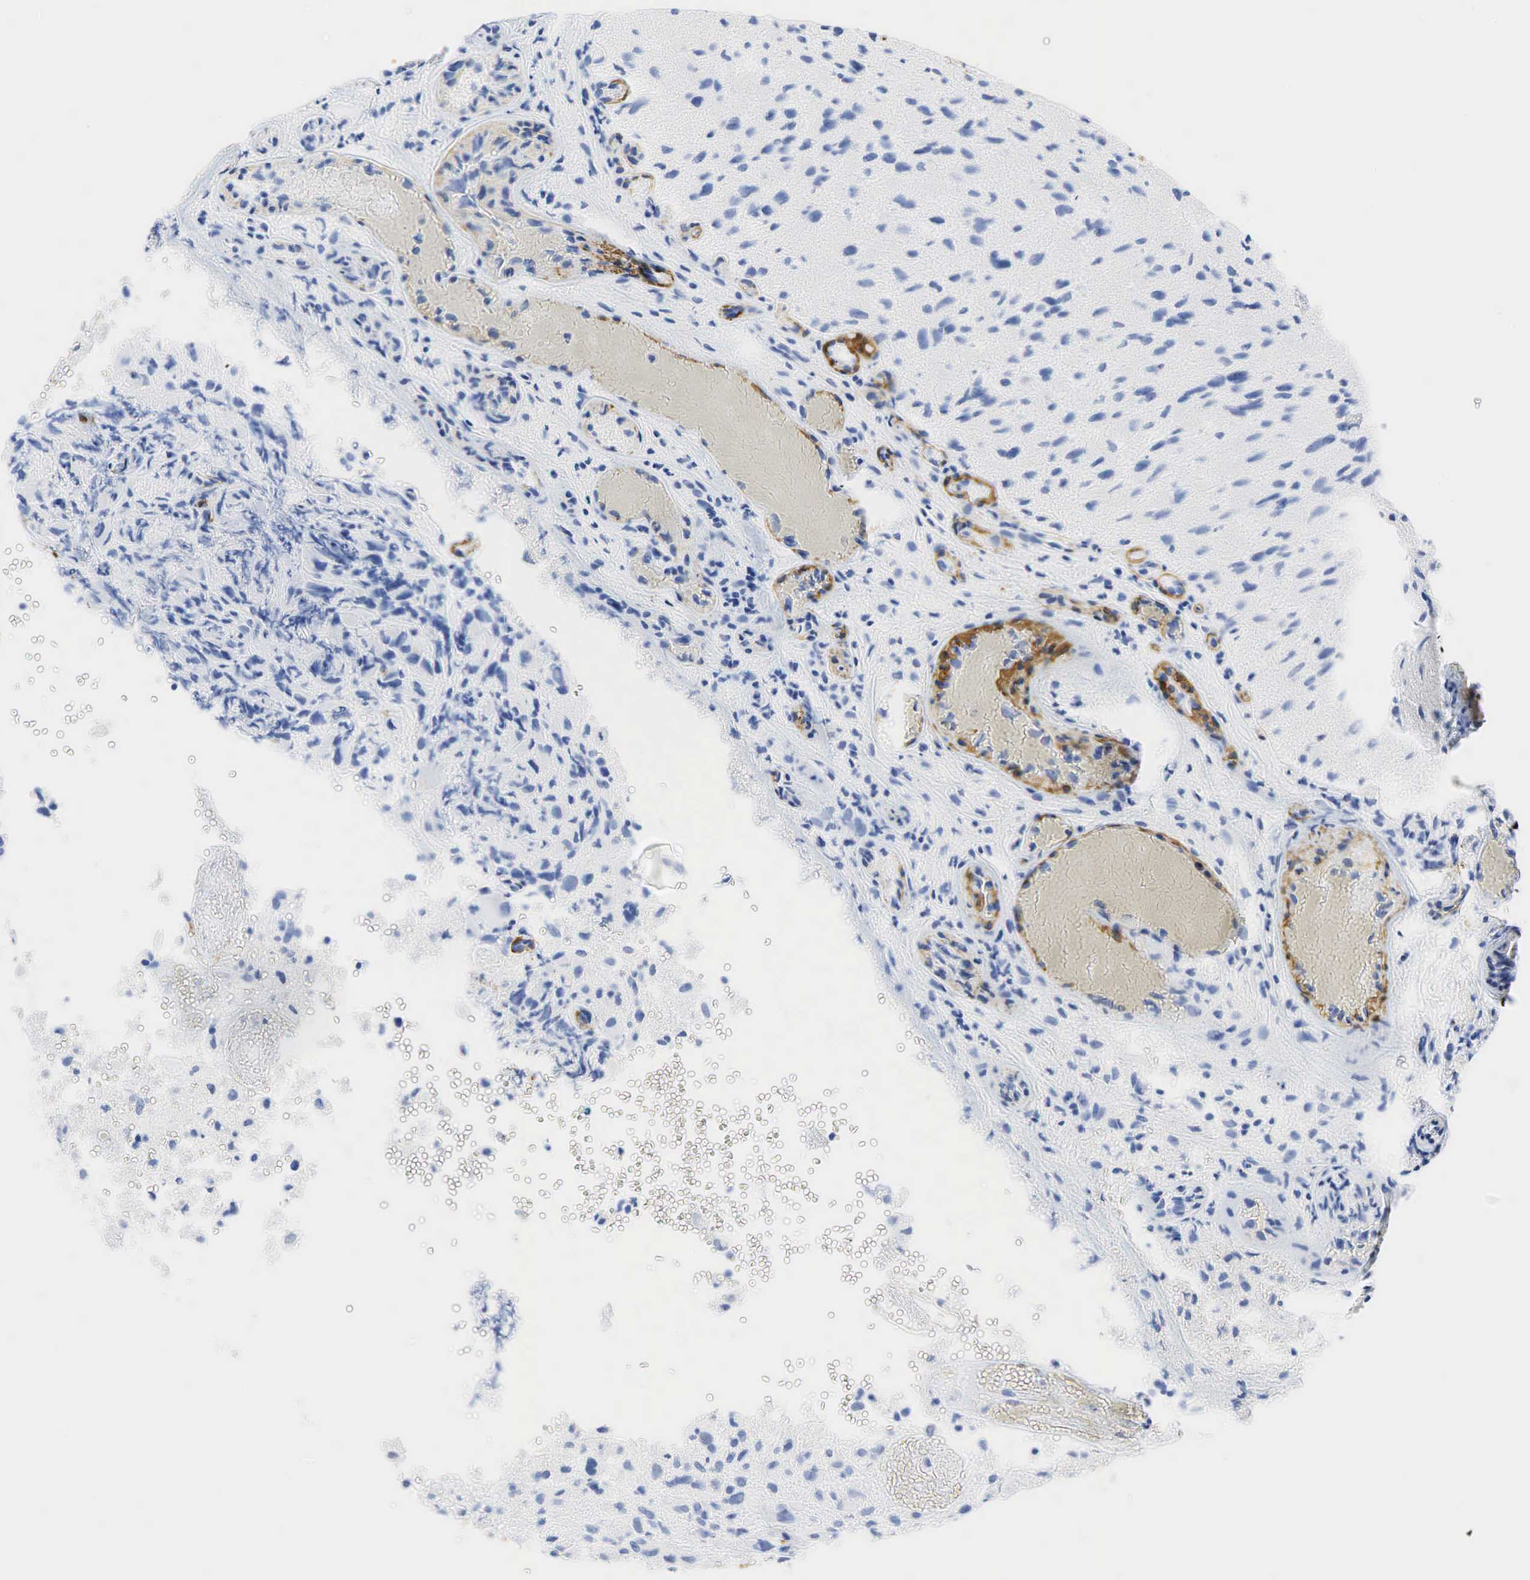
{"staining": {"intensity": "negative", "quantity": "none", "location": "none"}, "tissue": "glioma", "cell_type": "Tumor cells", "image_type": "cancer", "snomed": [{"axis": "morphology", "description": "Glioma, malignant, High grade"}, {"axis": "topography", "description": "Brain"}], "caption": "IHC image of malignant glioma (high-grade) stained for a protein (brown), which exhibits no positivity in tumor cells.", "gene": "ACTA1", "patient": {"sex": "male", "age": 69}}